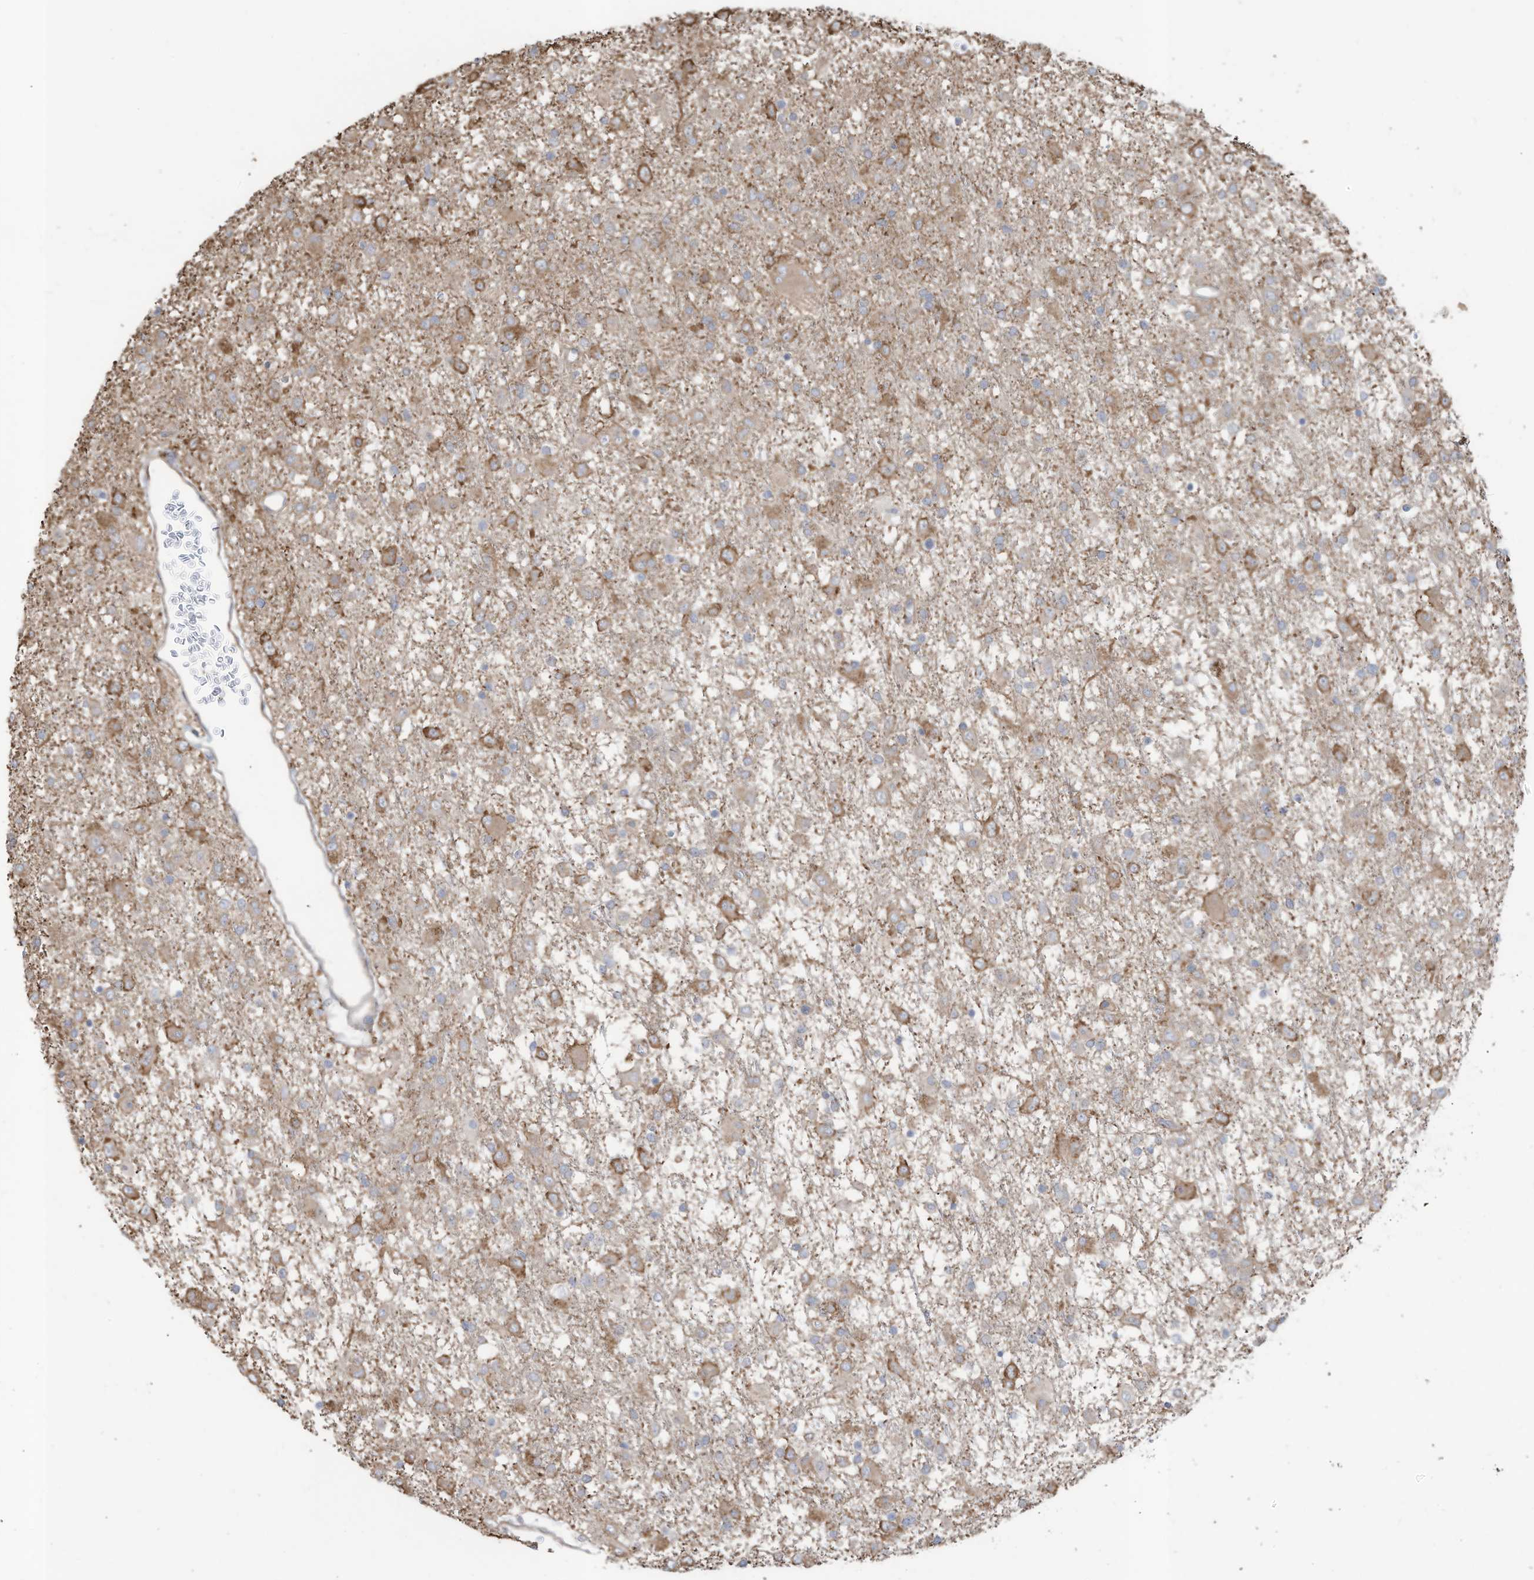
{"staining": {"intensity": "moderate", "quantity": "<25%", "location": "cytoplasmic/membranous"}, "tissue": "glioma", "cell_type": "Tumor cells", "image_type": "cancer", "snomed": [{"axis": "morphology", "description": "Glioma, malignant, Low grade"}, {"axis": "topography", "description": "Brain"}], "caption": "The histopathology image reveals staining of glioma, revealing moderate cytoplasmic/membranous protein positivity (brown color) within tumor cells. The staining was performed using DAB (3,3'-diaminobenzidine) to visualize the protein expression in brown, while the nuclei were stained in blue with hematoxylin (Magnification: 20x).", "gene": "SLC17A7", "patient": {"sex": "male", "age": 65}}